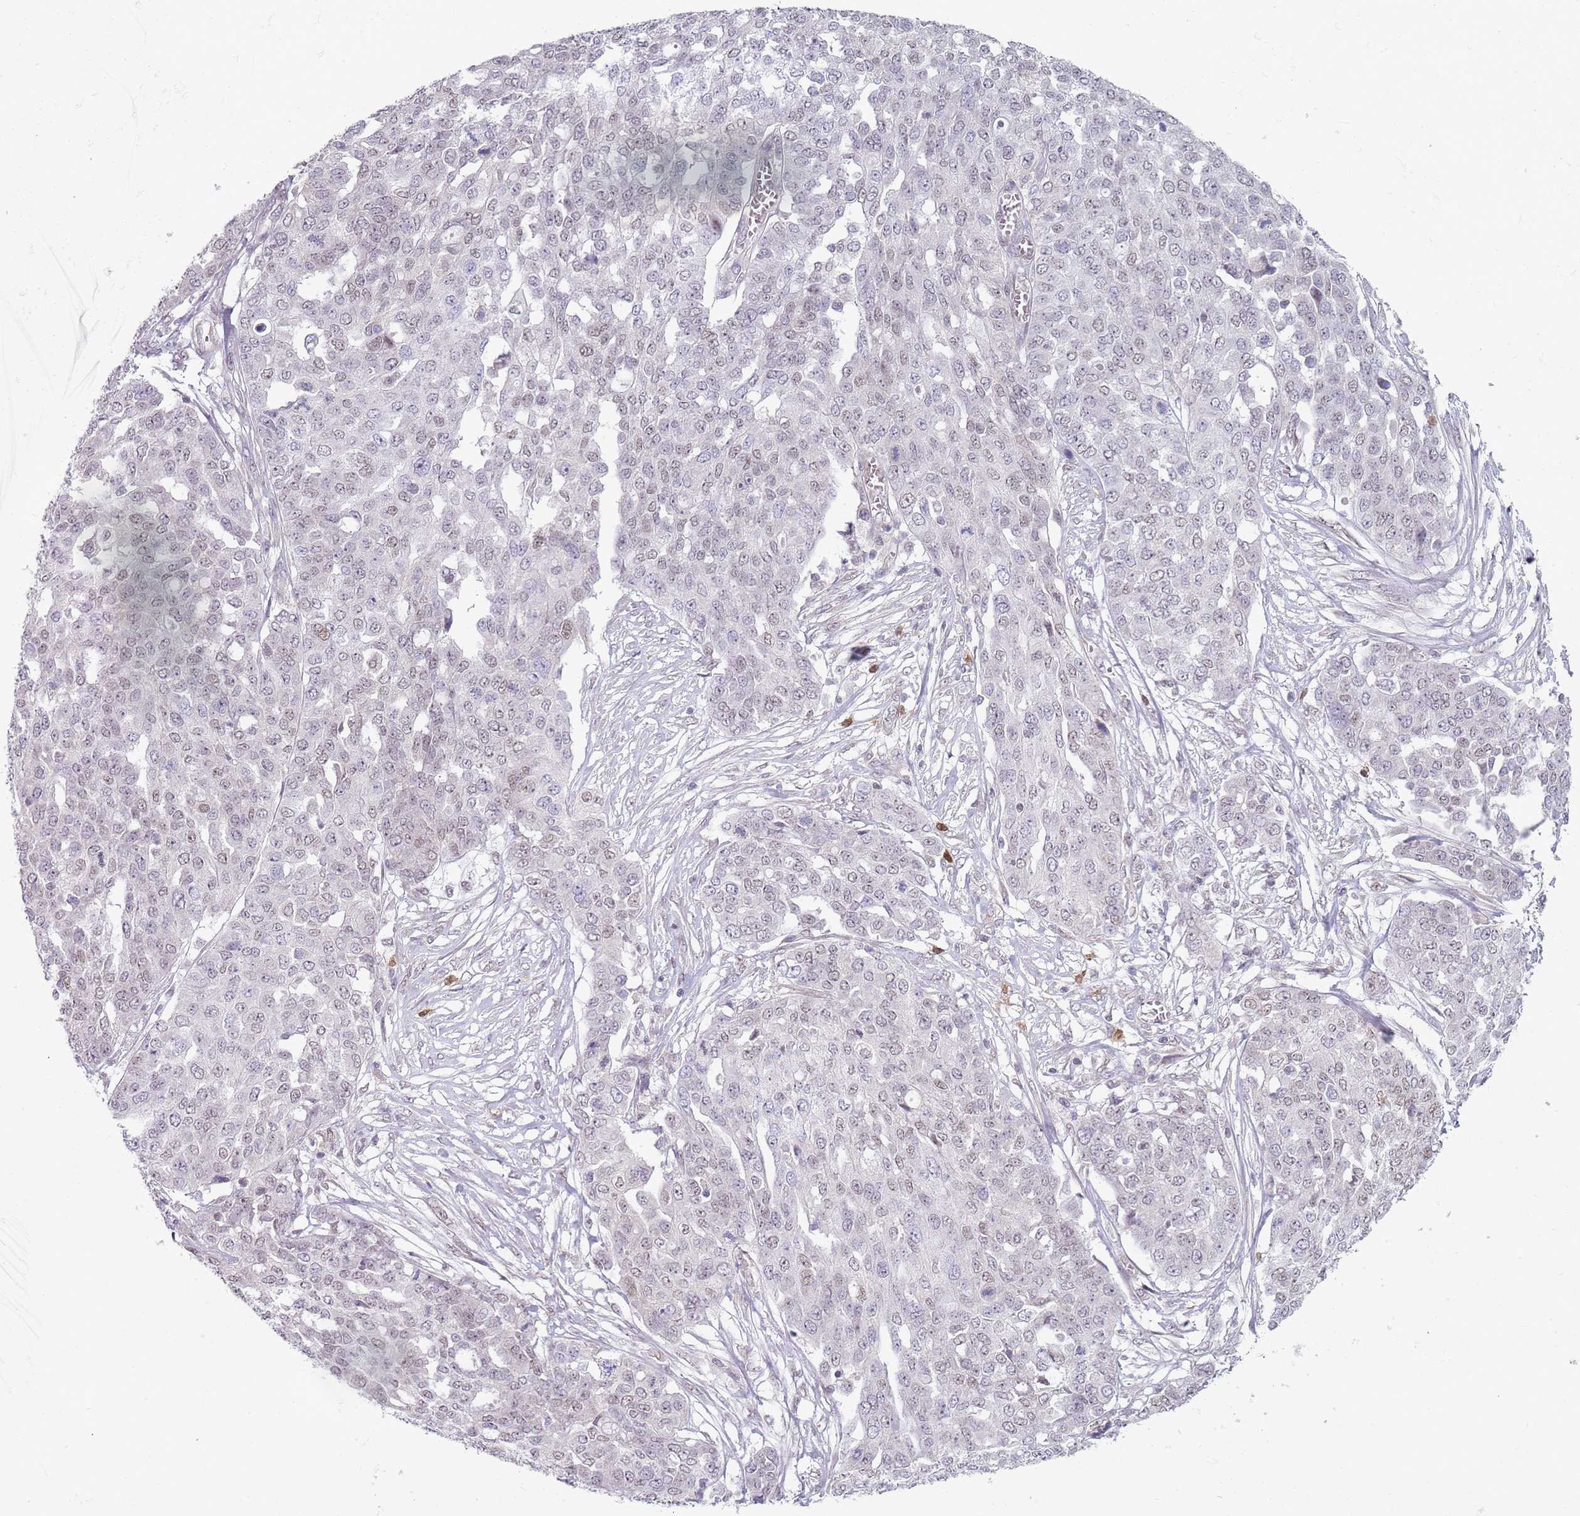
{"staining": {"intensity": "weak", "quantity": "25%-75%", "location": "nuclear"}, "tissue": "ovarian cancer", "cell_type": "Tumor cells", "image_type": "cancer", "snomed": [{"axis": "morphology", "description": "Cystadenocarcinoma, serous, NOS"}, {"axis": "topography", "description": "Soft tissue"}, {"axis": "topography", "description": "Ovary"}], "caption": "Weak nuclear positivity is identified in approximately 25%-75% of tumor cells in serous cystadenocarcinoma (ovarian).", "gene": "SMARCAL1", "patient": {"sex": "female", "age": 57}}